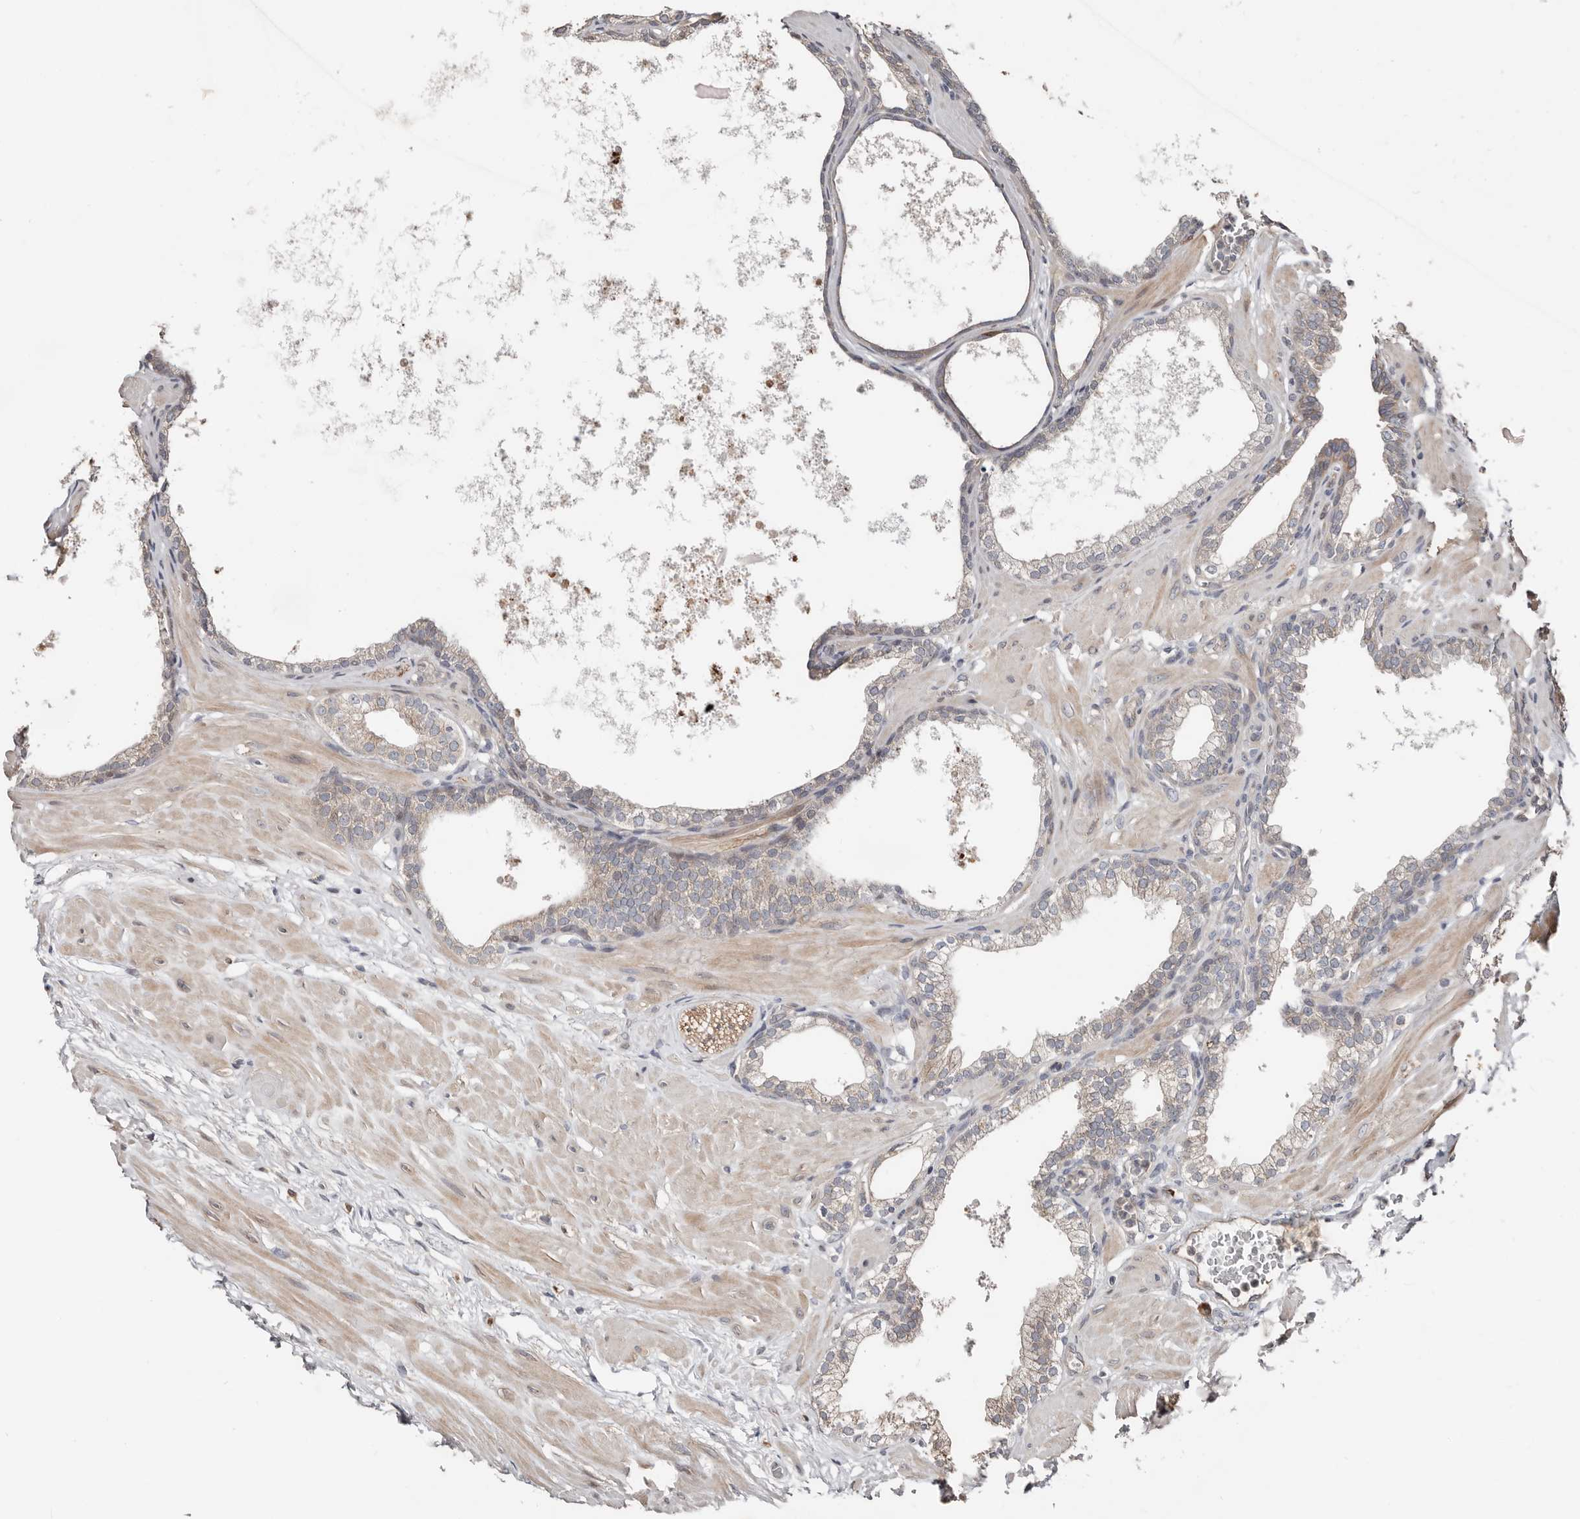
{"staining": {"intensity": "moderate", "quantity": "<25%", "location": "cytoplasmic/membranous"}, "tissue": "prostate", "cell_type": "Glandular cells", "image_type": "normal", "snomed": [{"axis": "morphology", "description": "Normal tissue, NOS"}, {"axis": "morphology", "description": "Urothelial carcinoma, Low grade"}, {"axis": "topography", "description": "Urinary bladder"}, {"axis": "topography", "description": "Prostate"}], "caption": "Glandular cells exhibit low levels of moderate cytoplasmic/membranous expression in about <25% of cells in normal human prostate. Nuclei are stained in blue.", "gene": "SMYD4", "patient": {"sex": "male", "age": 60}}